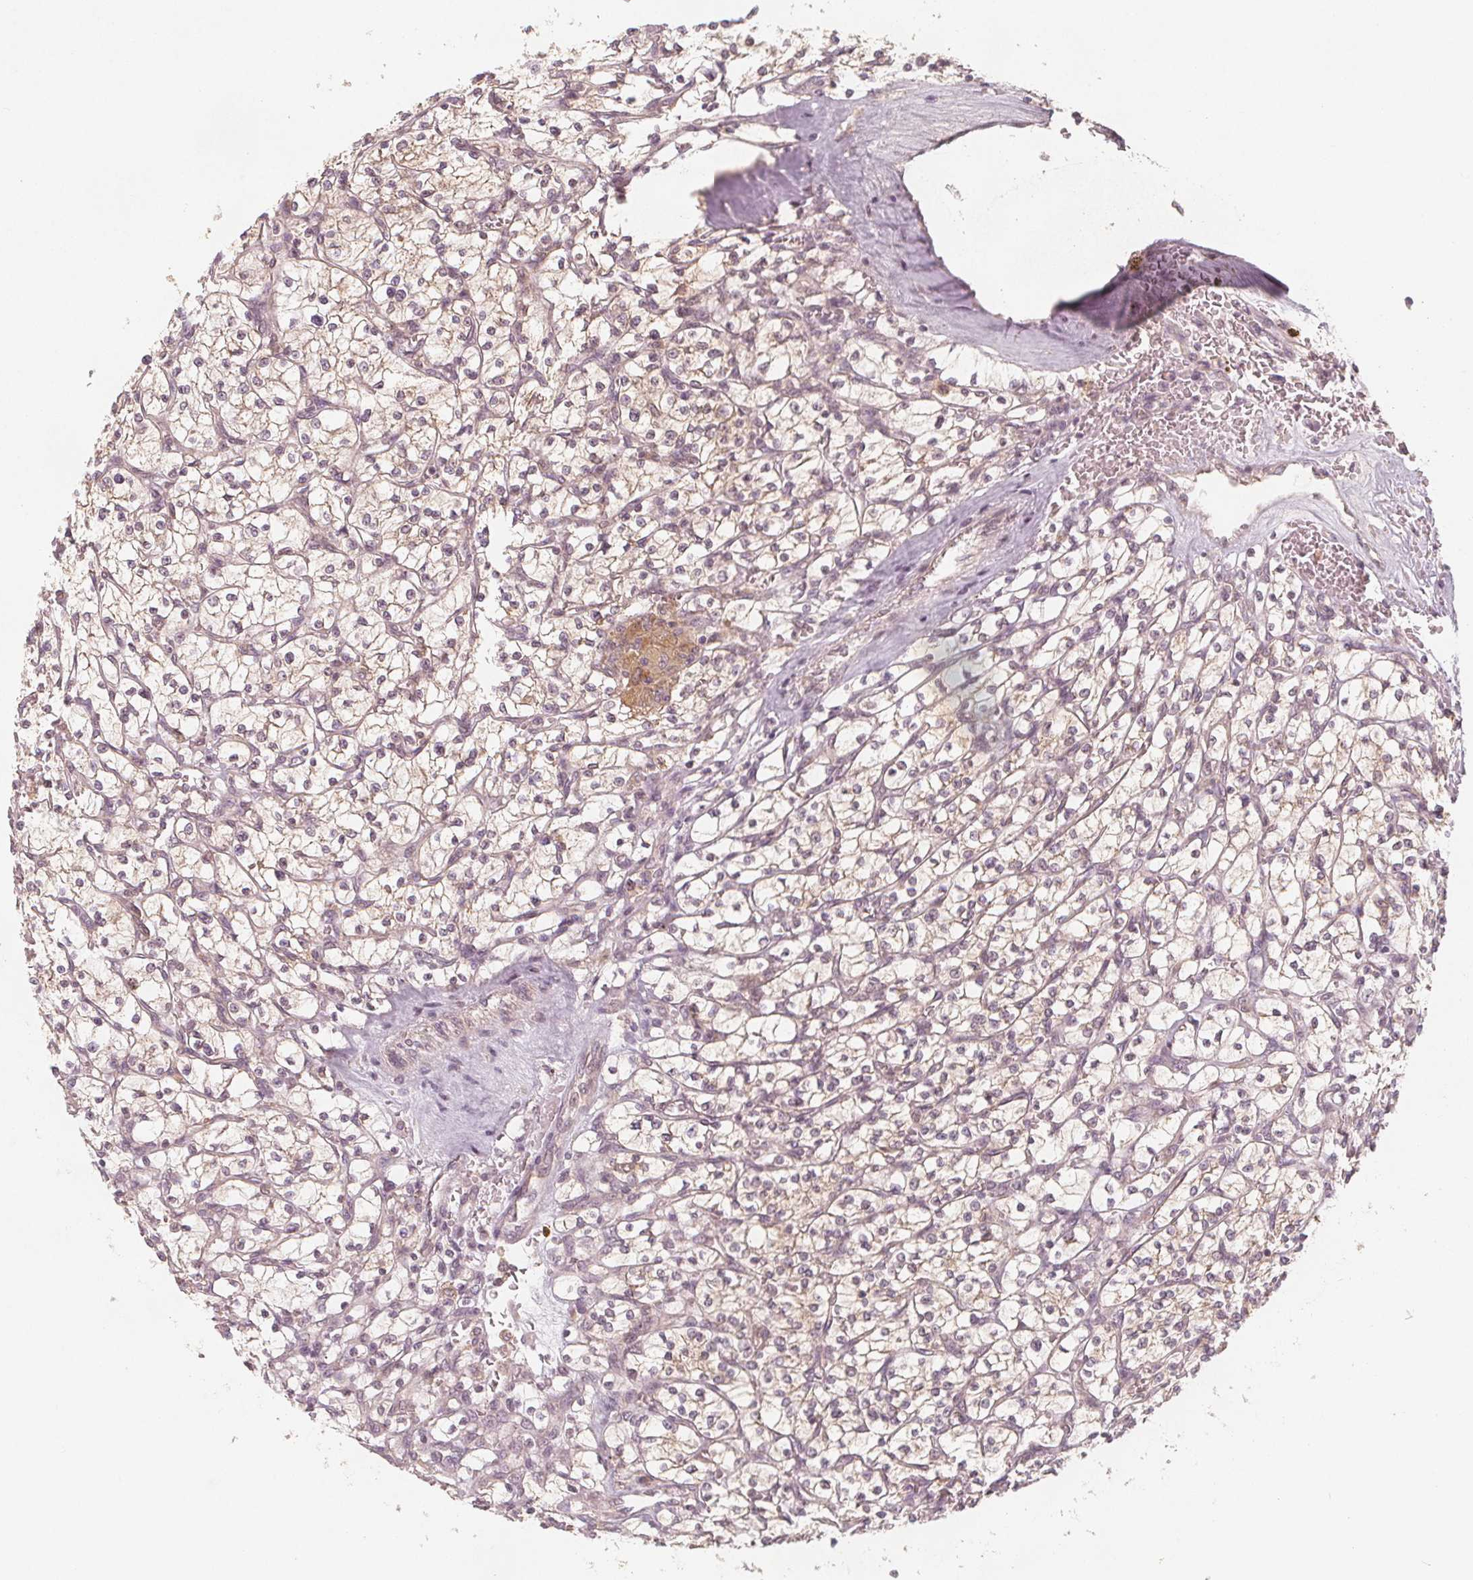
{"staining": {"intensity": "weak", "quantity": "<25%", "location": "cytoplasmic/membranous"}, "tissue": "renal cancer", "cell_type": "Tumor cells", "image_type": "cancer", "snomed": [{"axis": "morphology", "description": "Adenocarcinoma, NOS"}, {"axis": "topography", "description": "Kidney"}], "caption": "The micrograph demonstrates no significant staining in tumor cells of adenocarcinoma (renal).", "gene": "NCSTN", "patient": {"sex": "female", "age": 64}}